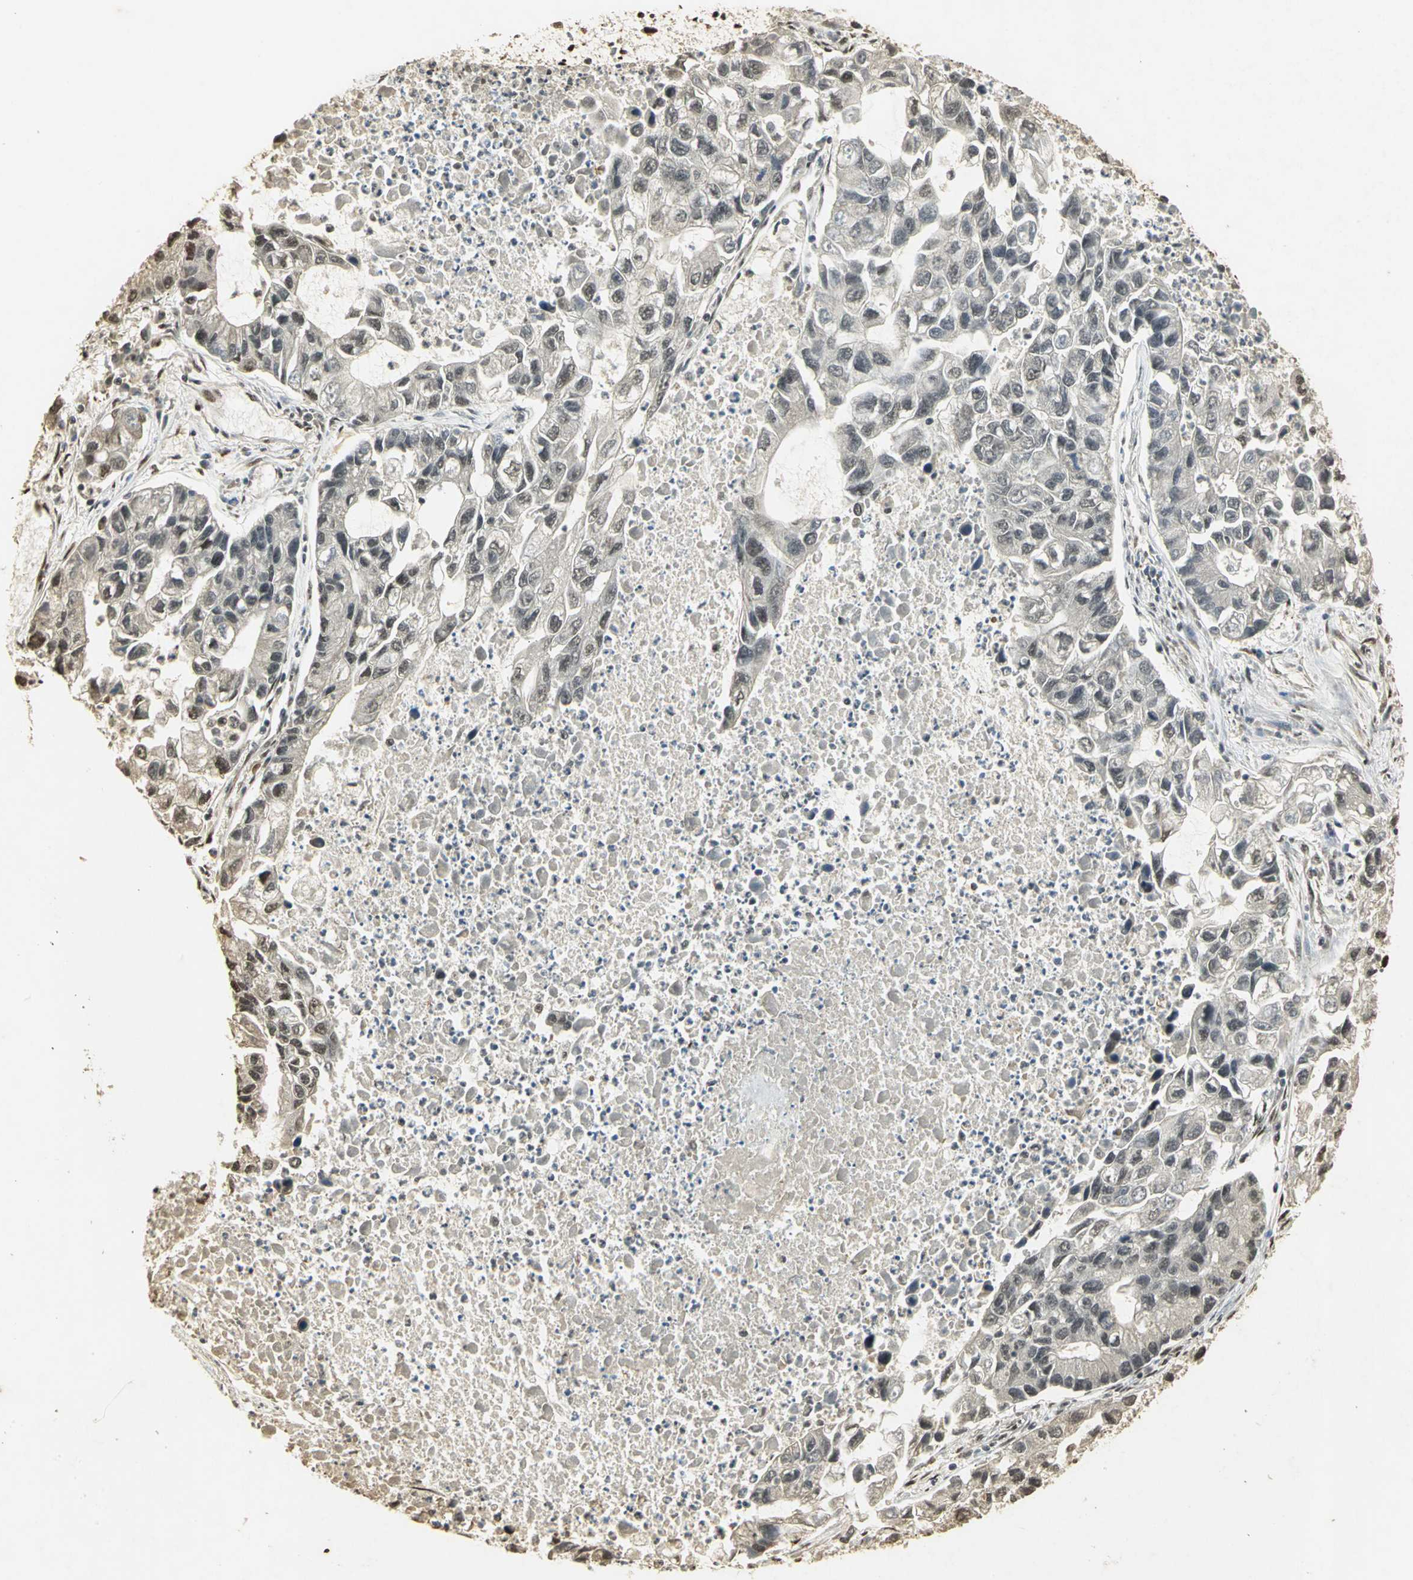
{"staining": {"intensity": "moderate", "quantity": "25%-75%", "location": "cytoplasmic/membranous,nuclear"}, "tissue": "lung cancer", "cell_type": "Tumor cells", "image_type": "cancer", "snomed": [{"axis": "morphology", "description": "Adenocarcinoma, NOS"}, {"axis": "topography", "description": "Lung"}], "caption": "A histopathology image of lung cancer (adenocarcinoma) stained for a protein shows moderate cytoplasmic/membranous and nuclear brown staining in tumor cells.", "gene": "SET", "patient": {"sex": "female", "age": 51}}